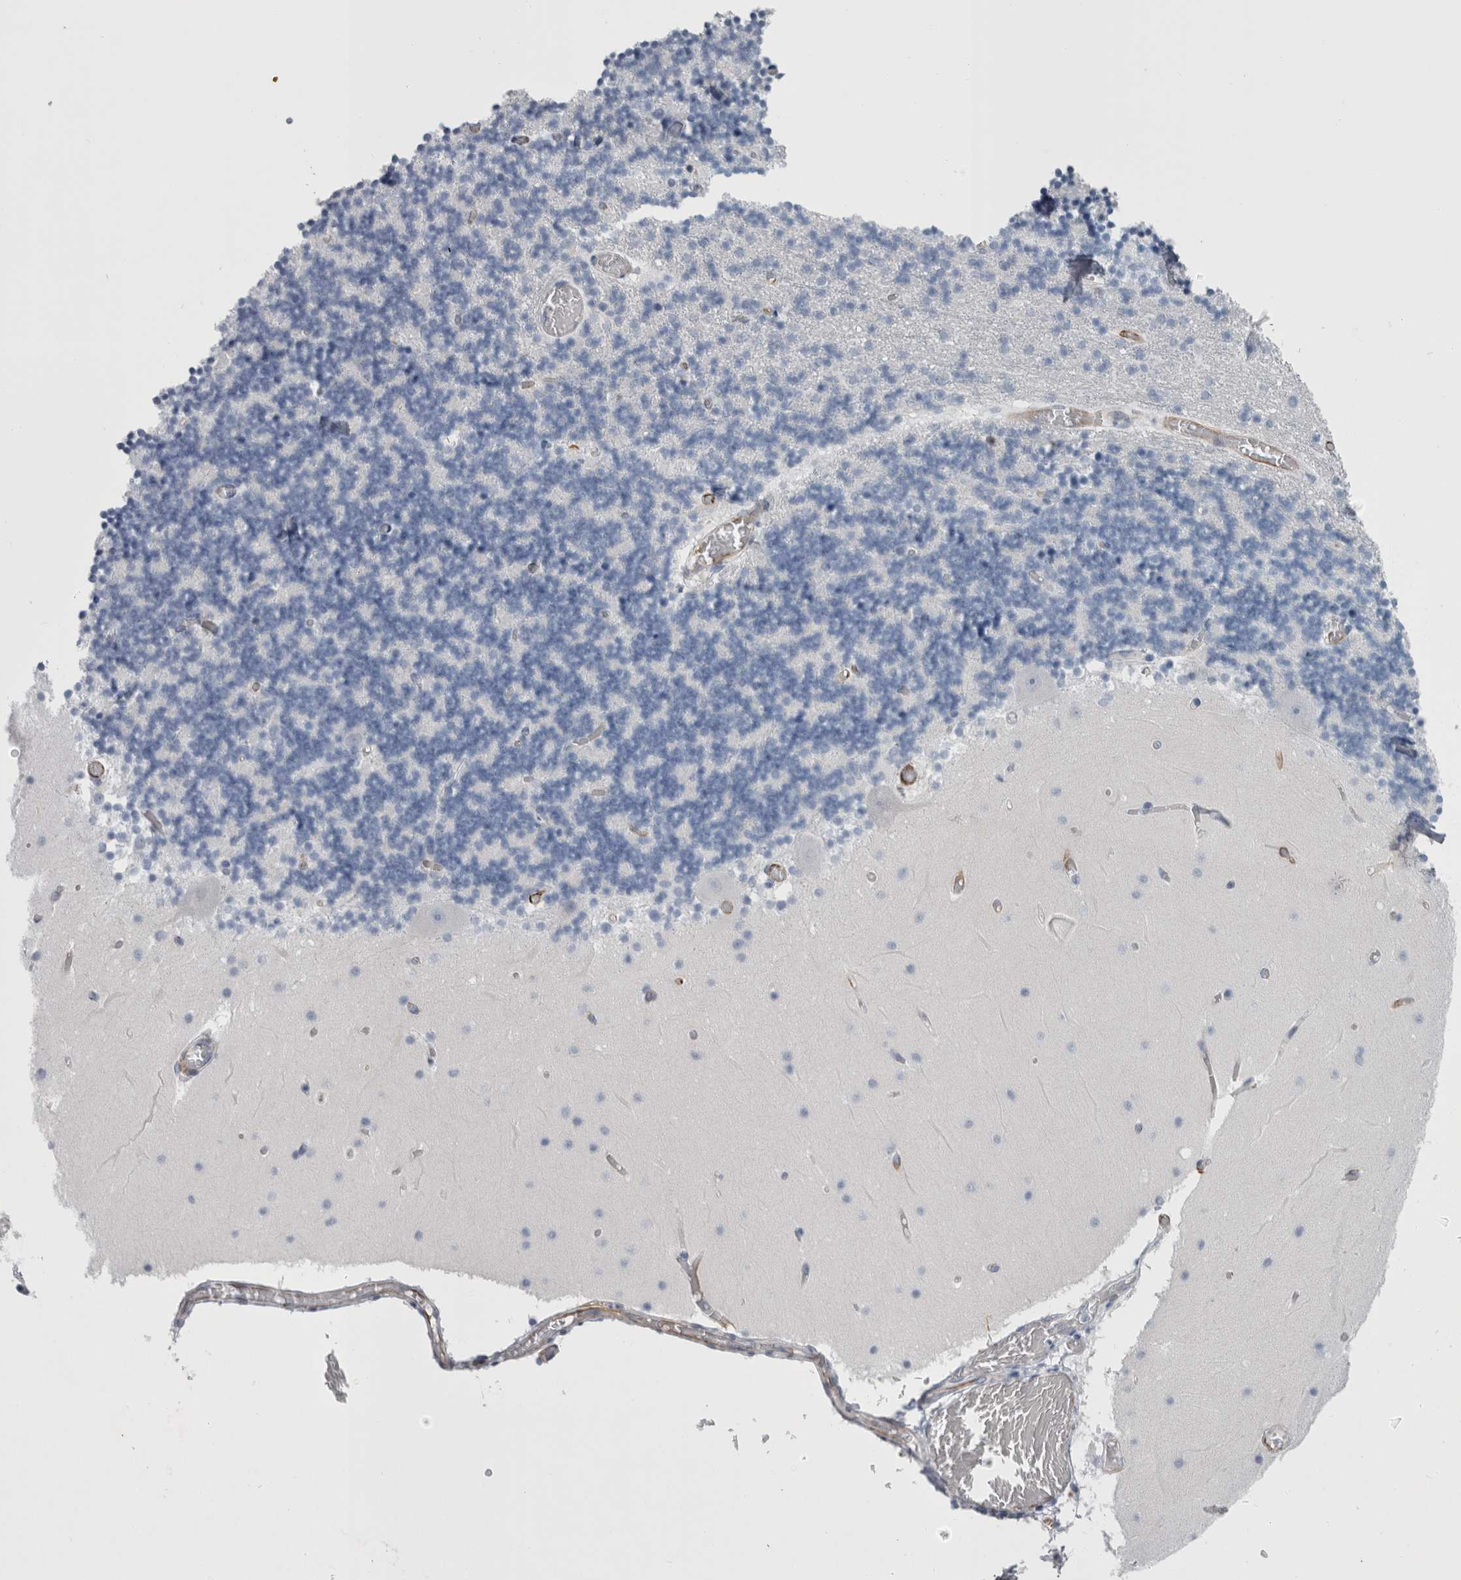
{"staining": {"intensity": "negative", "quantity": "none", "location": "none"}, "tissue": "cerebellum", "cell_type": "Cells in granular layer", "image_type": "normal", "snomed": [{"axis": "morphology", "description": "Normal tissue, NOS"}, {"axis": "topography", "description": "Cerebellum"}], "caption": "A micrograph of human cerebellum is negative for staining in cells in granular layer. (DAB (3,3'-diaminobenzidine) IHC, high magnification).", "gene": "VWDE", "patient": {"sex": "female", "age": 28}}